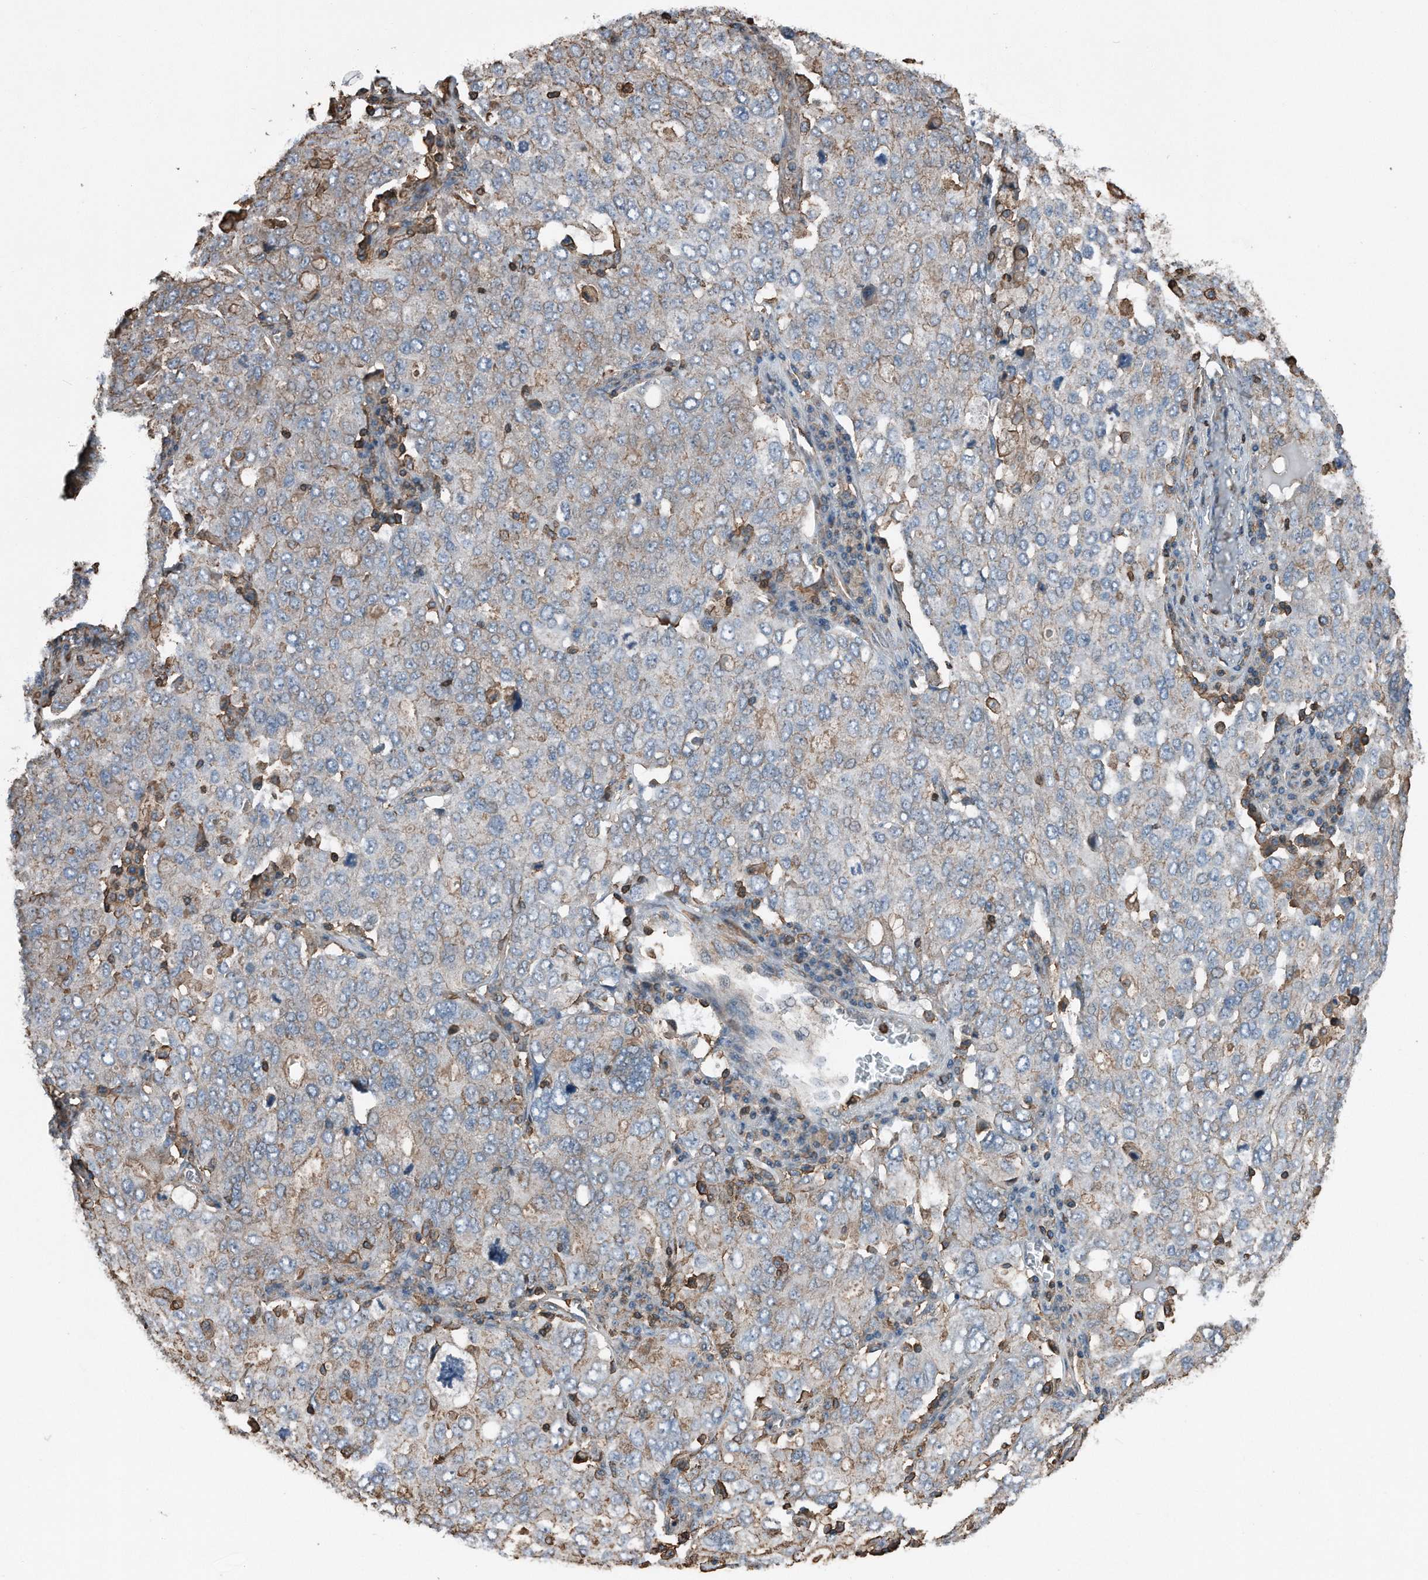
{"staining": {"intensity": "weak", "quantity": ">75%", "location": "cytoplasmic/membranous"}, "tissue": "ovarian cancer", "cell_type": "Tumor cells", "image_type": "cancer", "snomed": [{"axis": "morphology", "description": "Carcinoma, endometroid"}, {"axis": "topography", "description": "Ovary"}], "caption": "DAB (3,3'-diaminobenzidine) immunohistochemical staining of human ovarian cancer demonstrates weak cytoplasmic/membranous protein positivity in about >75% of tumor cells.", "gene": "RSPO3", "patient": {"sex": "female", "age": 62}}